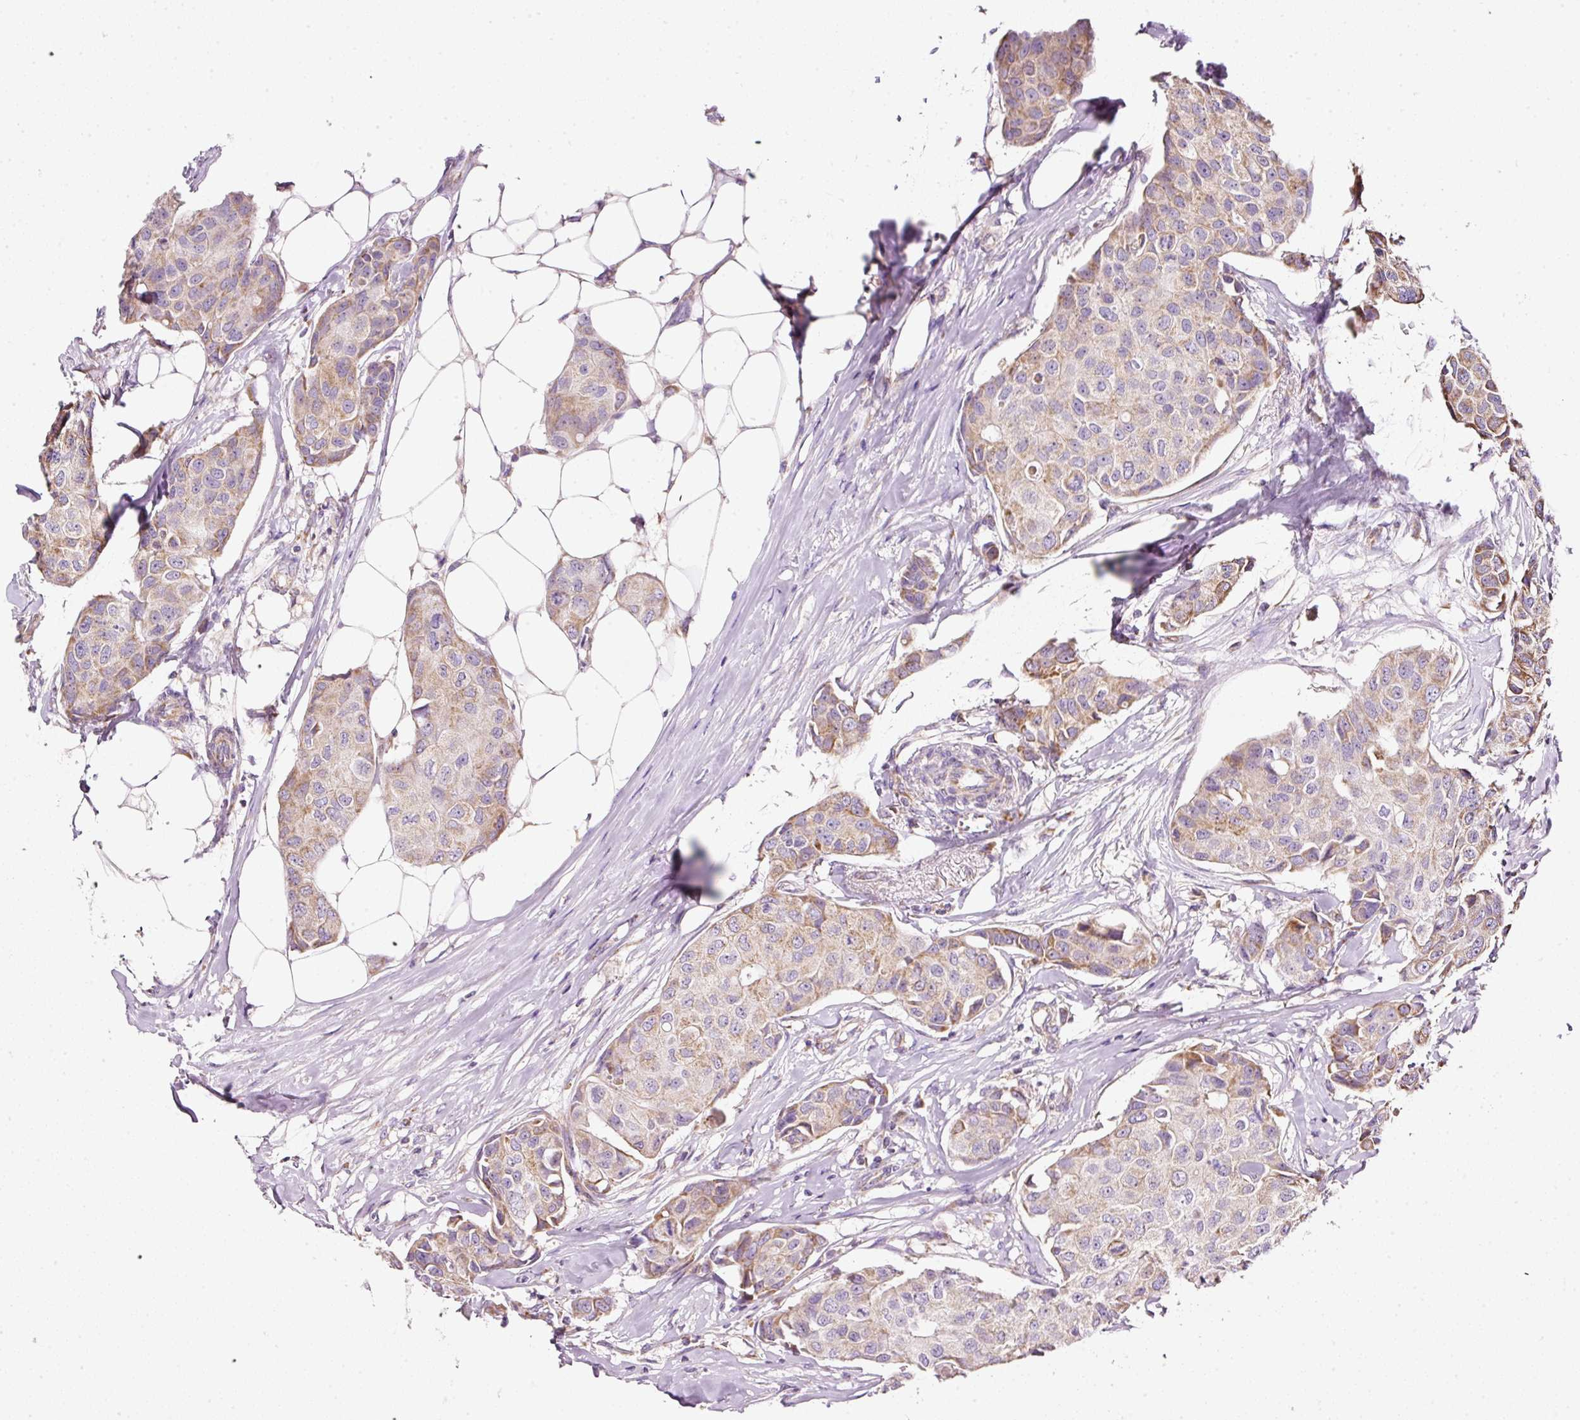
{"staining": {"intensity": "moderate", "quantity": "25%-75%", "location": "cytoplasmic/membranous"}, "tissue": "breast cancer", "cell_type": "Tumor cells", "image_type": "cancer", "snomed": [{"axis": "morphology", "description": "Duct carcinoma"}, {"axis": "topography", "description": "Breast"}], "caption": "An image of breast cancer (intraductal carcinoma) stained for a protein demonstrates moderate cytoplasmic/membranous brown staining in tumor cells. (Brightfield microscopy of DAB IHC at high magnification).", "gene": "NDUFA1", "patient": {"sex": "female", "age": 80}}